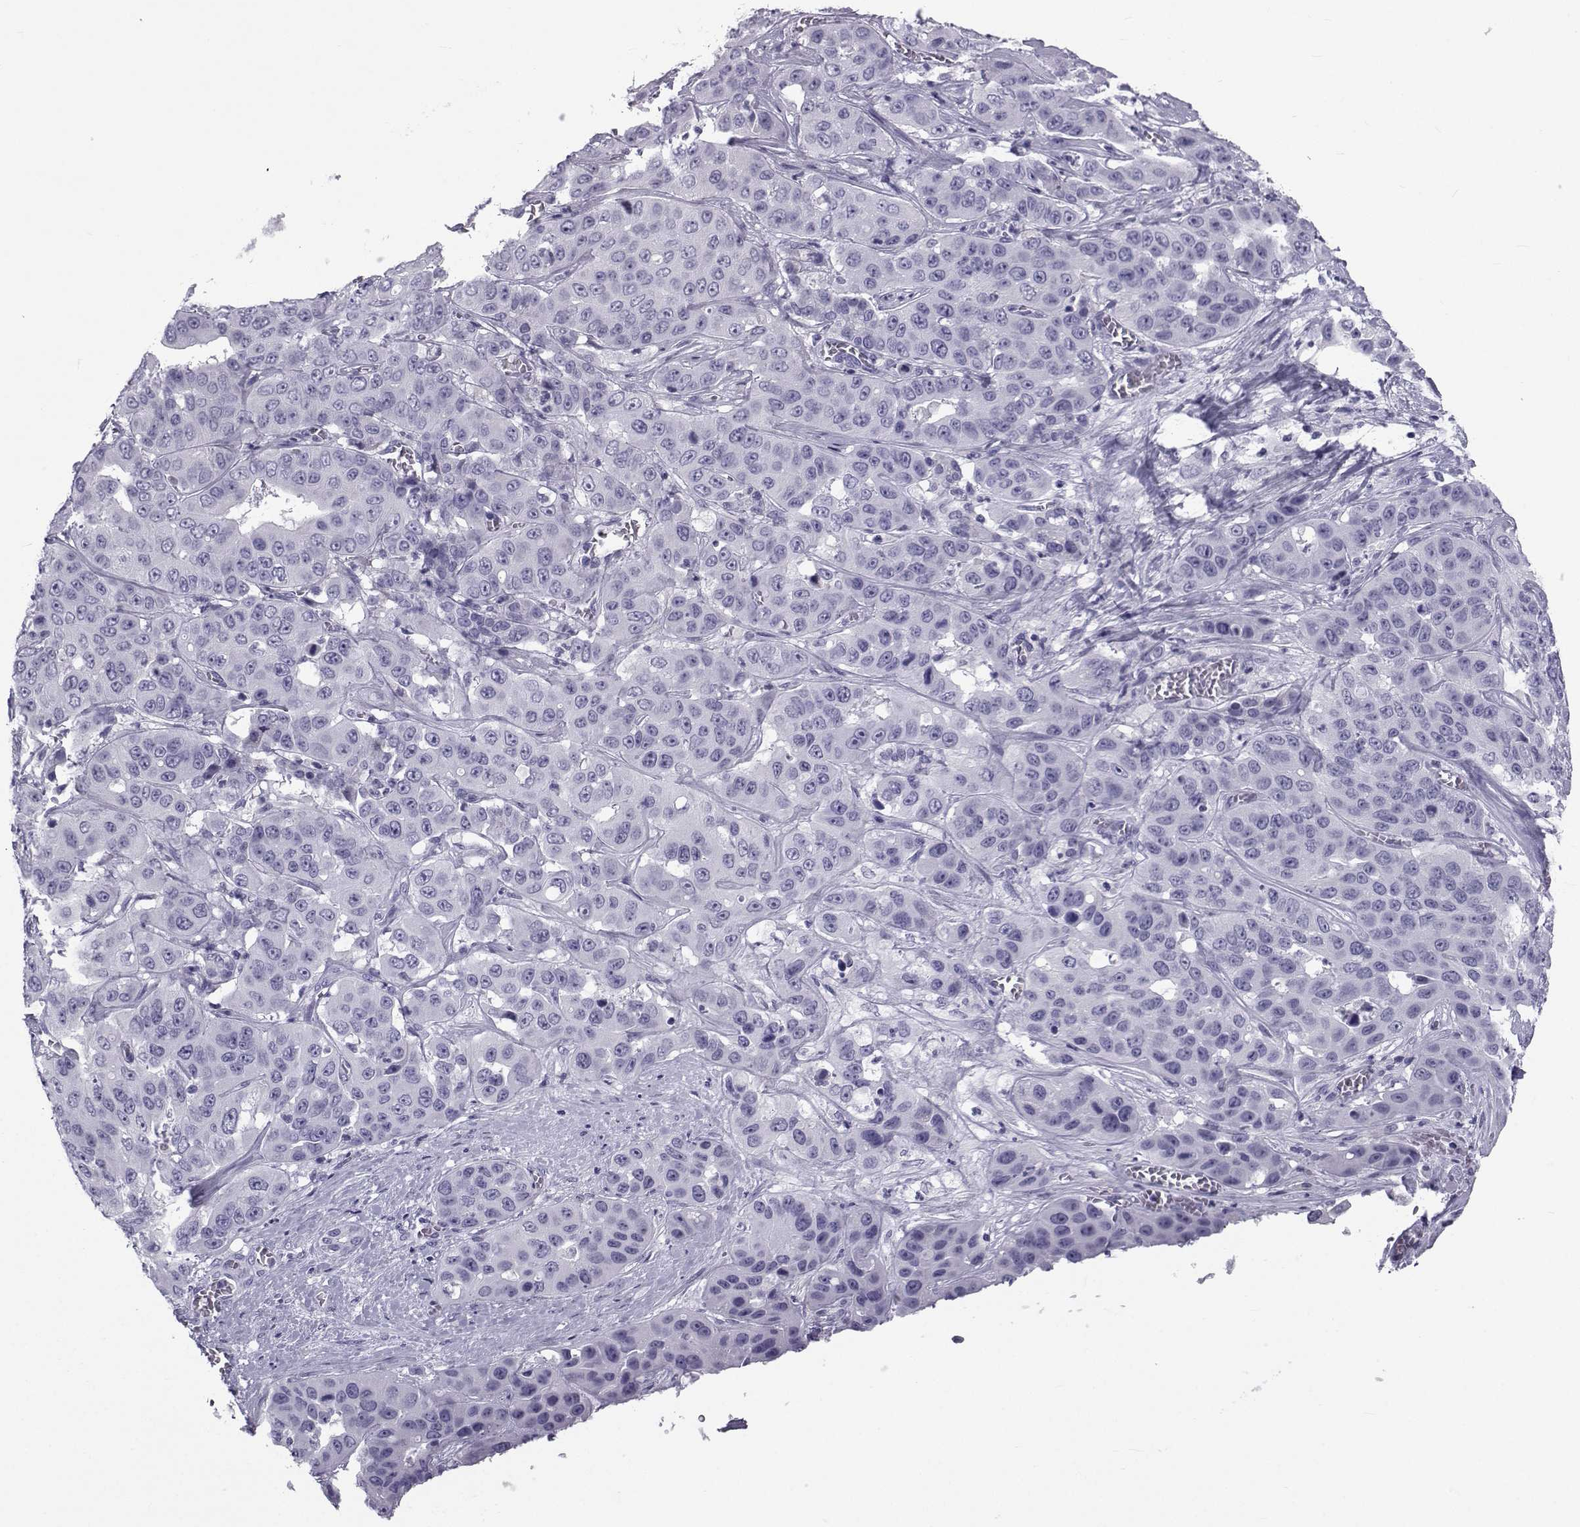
{"staining": {"intensity": "negative", "quantity": "none", "location": "none"}, "tissue": "liver cancer", "cell_type": "Tumor cells", "image_type": "cancer", "snomed": [{"axis": "morphology", "description": "Cholangiocarcinoma"}, {"axis": "topography", "description": "Liver"}], "caption": "An IHC photomicrograph of cholangiocarcinoma (liver) is shown. There is no staining in tumor cells of cholangiocarcinoma (liver).", "gene": "SPANXD", "patient": {"sex": "female", "age": 52}}